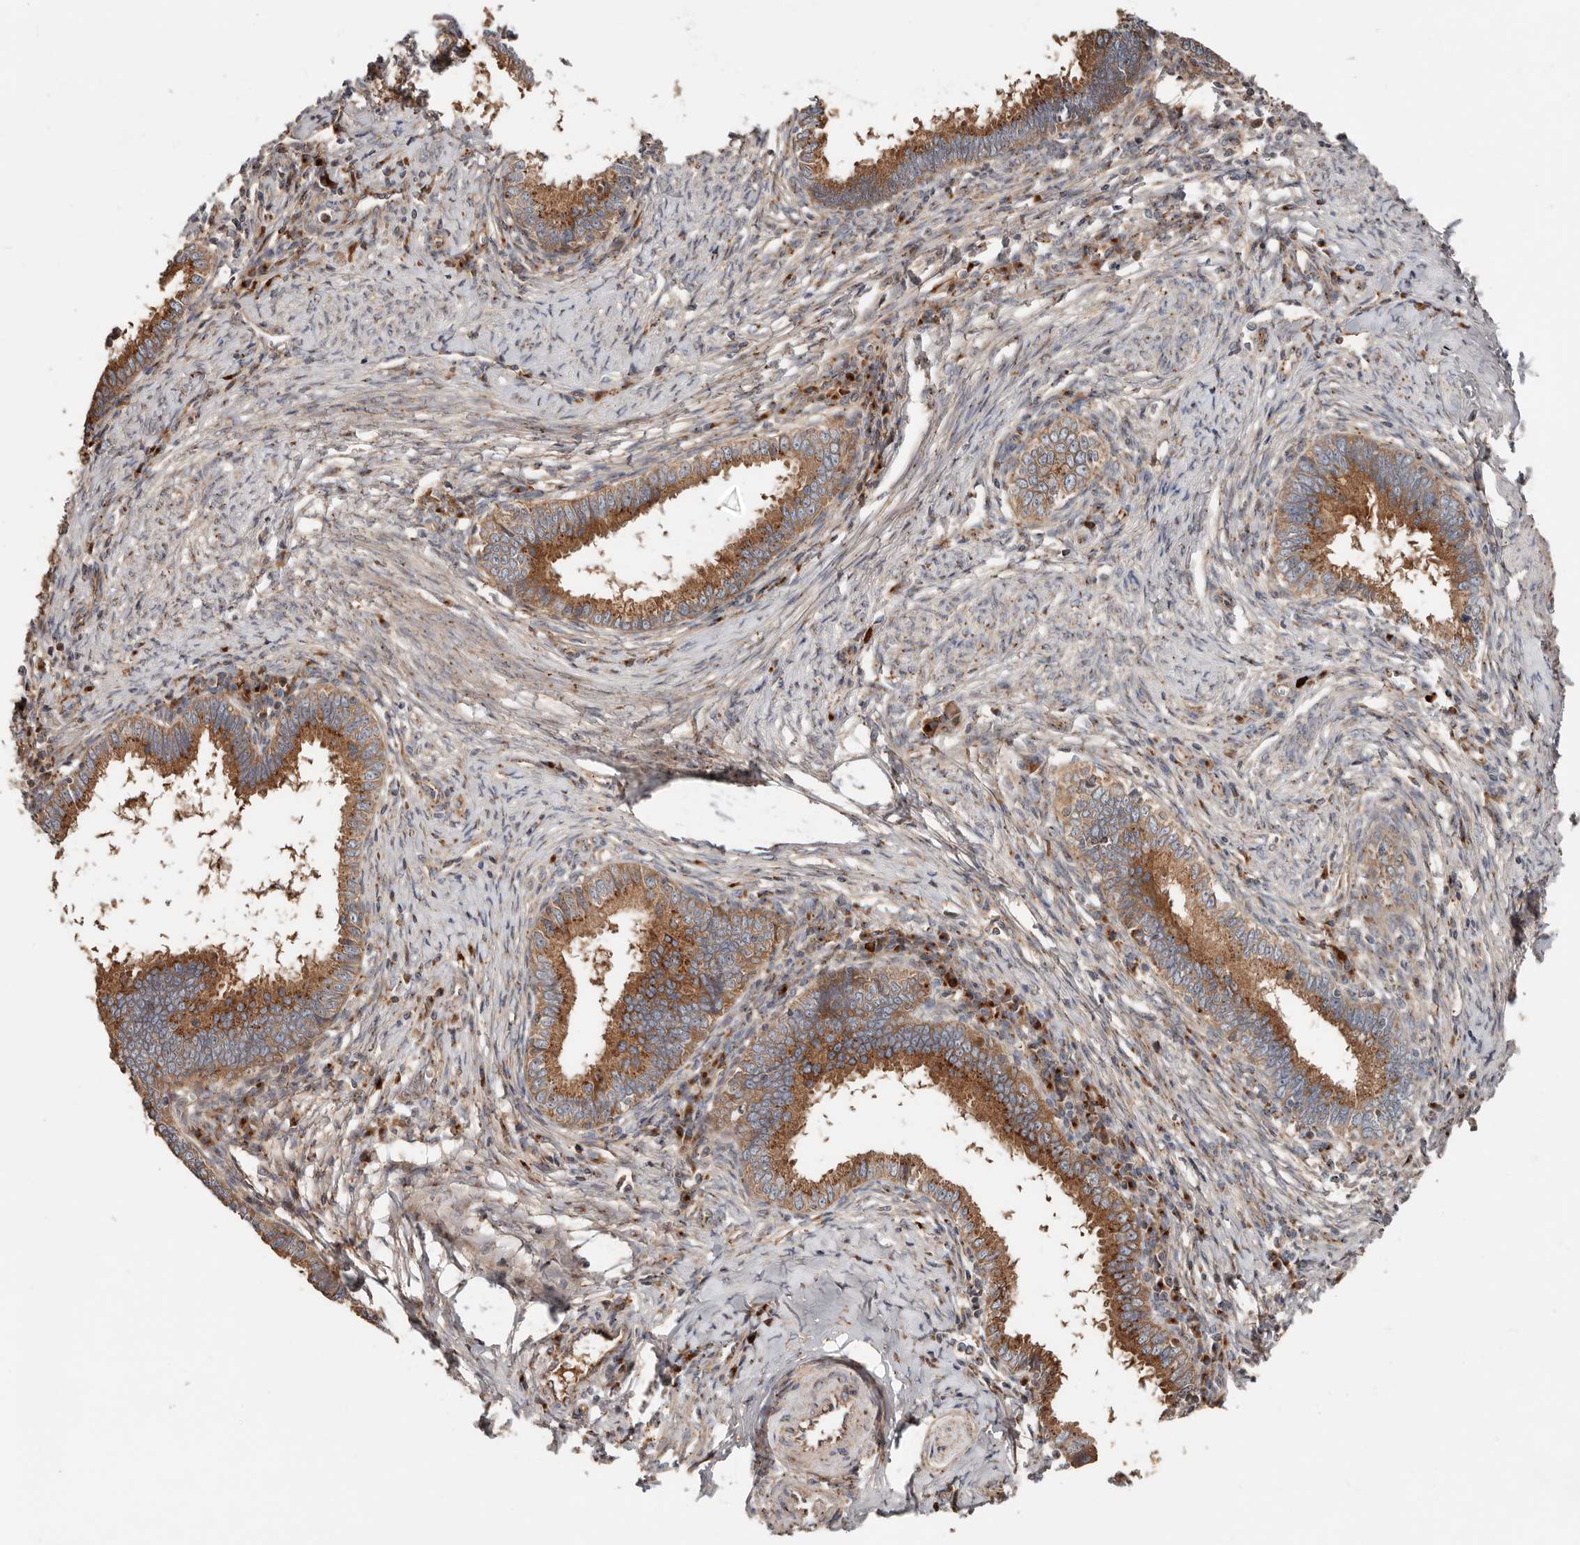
{"staining": {"intensity": "moderate", "quantity": ">75%", "location": "cytoplasmic/membranous"}, "tissue": "cervical cancer", "cell_type": "Tumor cells", "image_type": "cancer", "snomed": [{"axis": "morphology", "description": "Adenocarcinoma, NOS"}, {"axis": "topography", "description": "Cervix"}], "caption": "Protein analysis of cervical cancer tissue reveals moderate cytoplasmic/membranous staining in about >75% of tumor cells.", "gene": "COG1", "patient": {"sex": "female", "age": 36}}